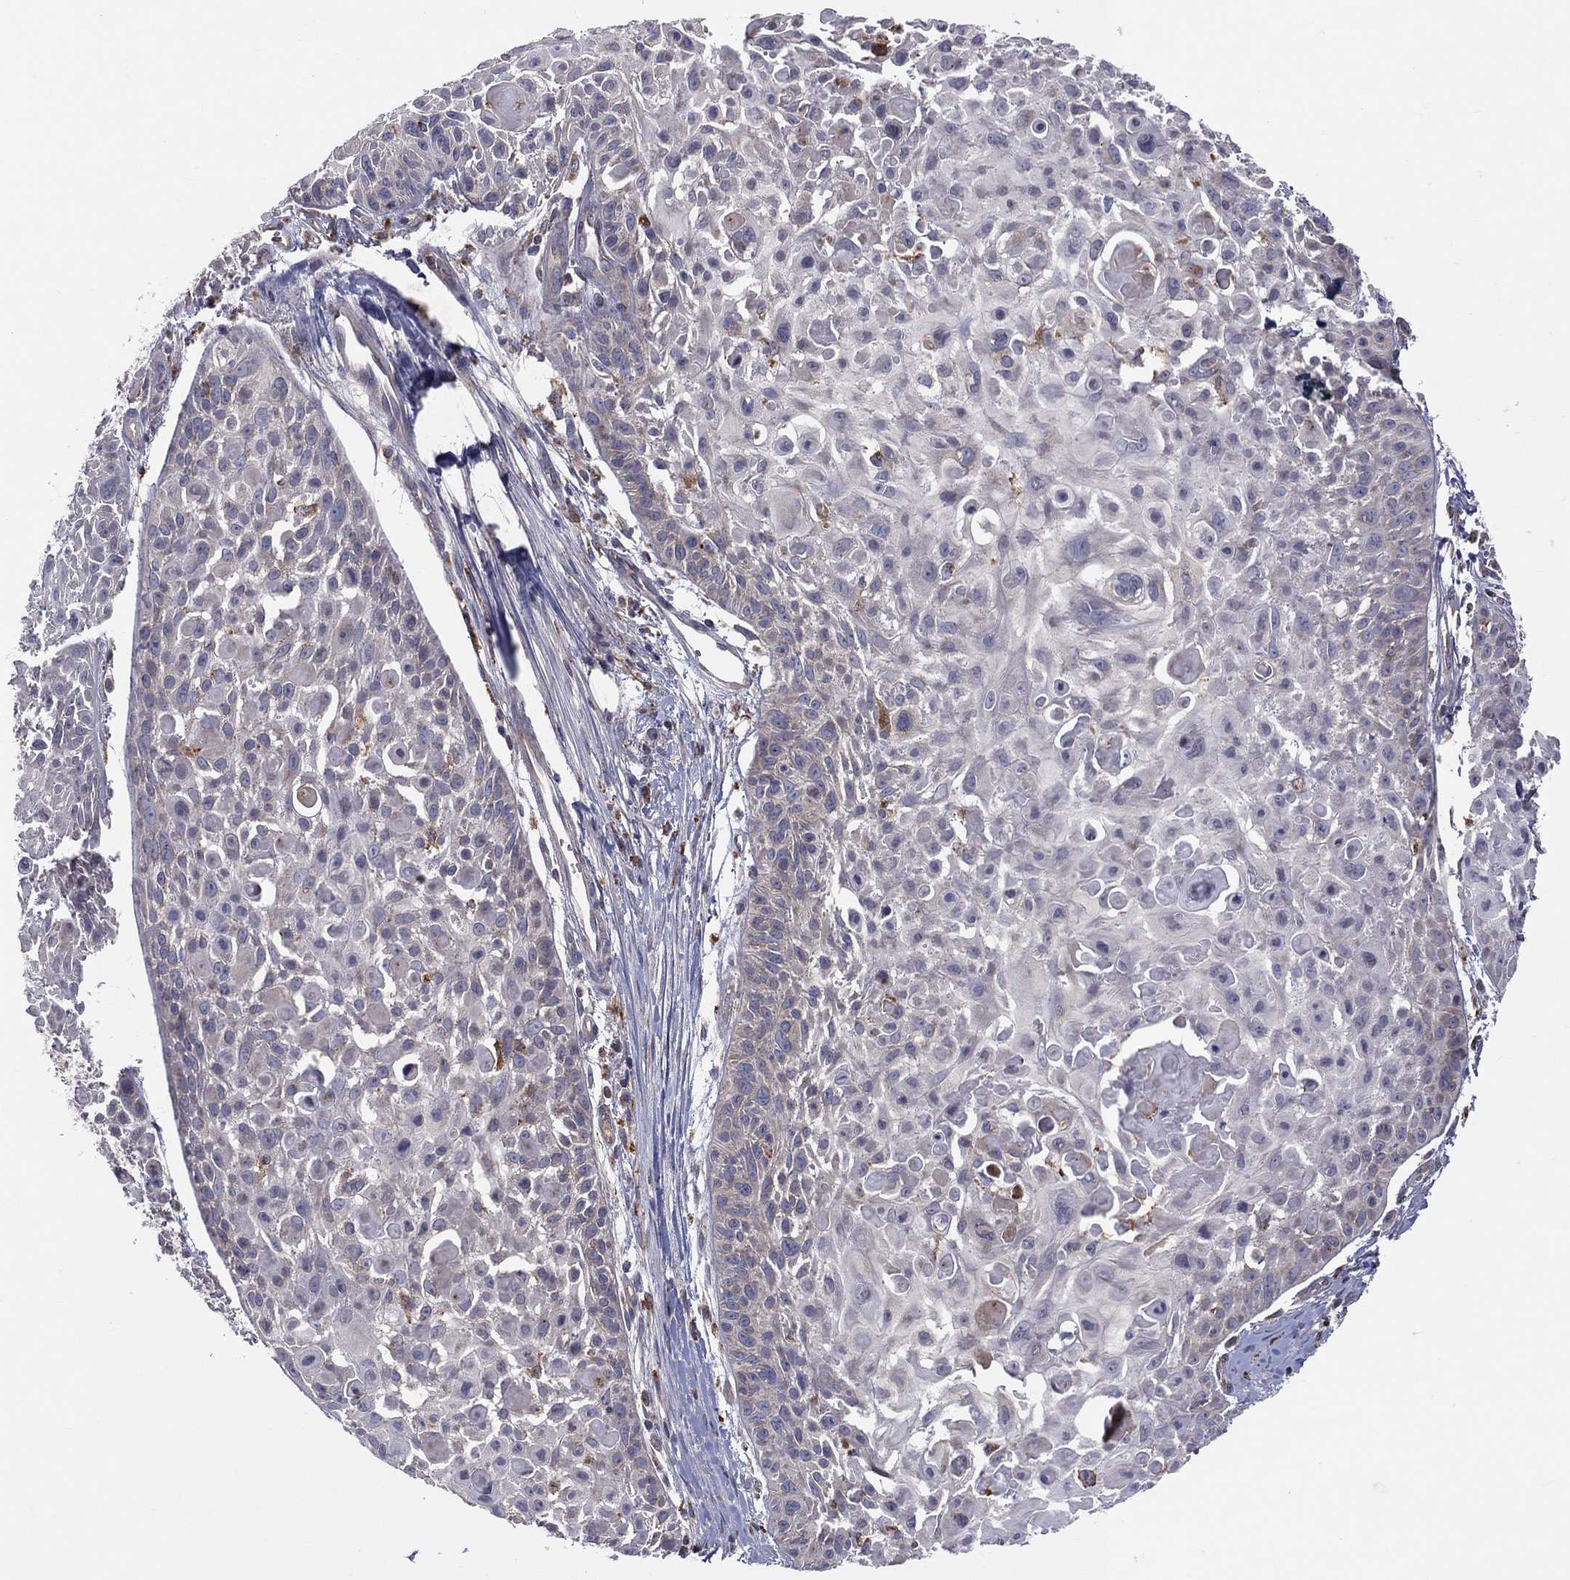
{"staining": {"intensity": "negative", "quantity": "none", "location": "none"}, "tissue": "skin cancer", "cell_type": "Tumor cells", "image_type": "cancer", "snomed": [{"axis": "morphology", "description": "Squamous cell carcinoma, NOS"}, {"axis": "topography", "description": "Skin"}, {"axis": "topography", "description": "Anal"}], "caption": "Protein analysis of skin cancer (squamous cell carcinoma) exhibits no significant positivity in tumor cells.", "gene": "STARD3", "patient": {"sex": "female", "age": 75}}